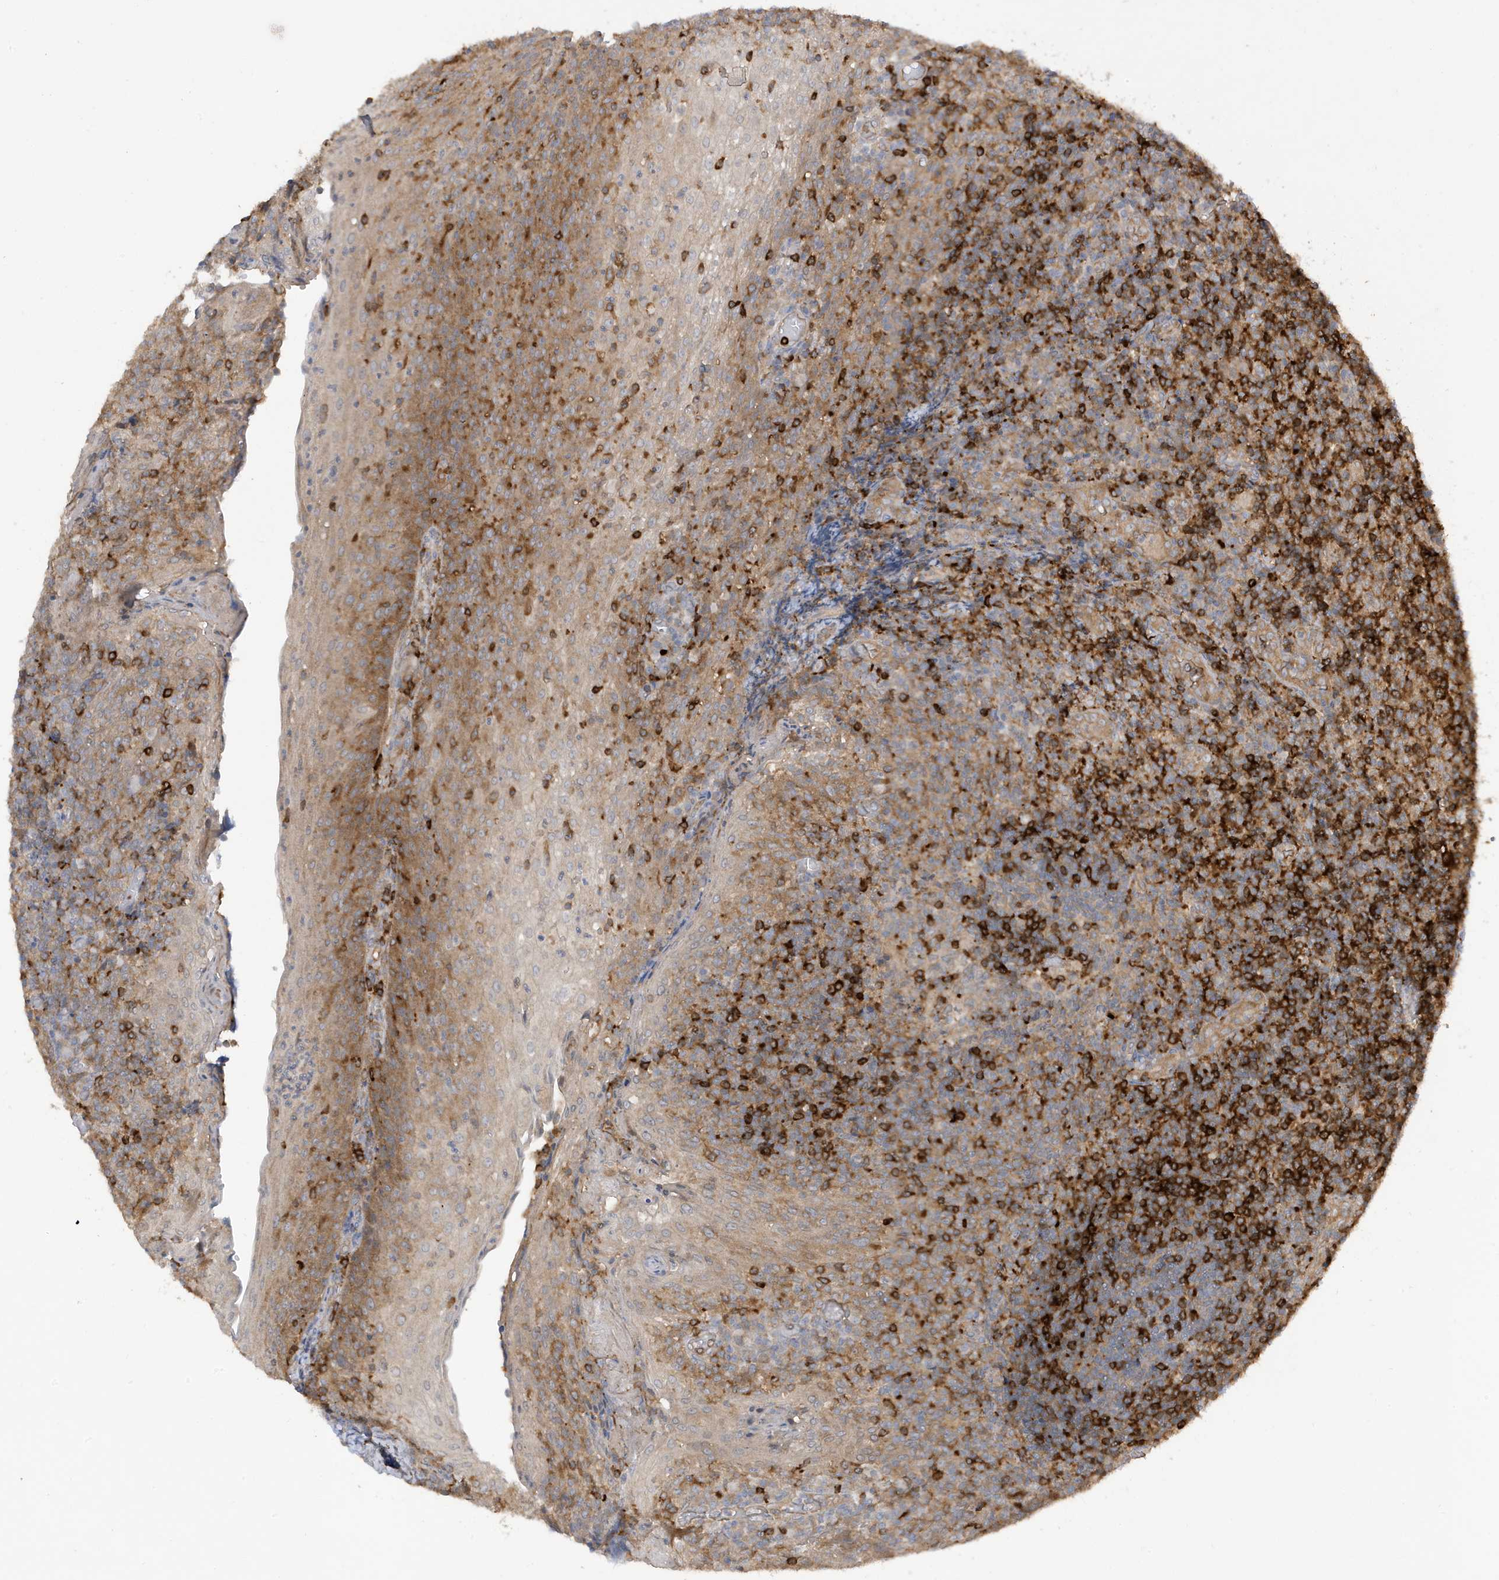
{"staining": {"intensity": "strong", "quantity": "<25%", "location": "cytoplasmic/membranous"}, "tissue": "tonsil", "cell_type": "Germinal center cells", "image_type": "normal", "snomed": [{"axis": "morphology", "description": "Normal tissue, NOS"}, {"axis": "topography", "description": "Tonsil"}], "caption": "IHC (DAB (3,3'-diaminobenzidine)) staining of benign tonsil exhibits strong cytoplasmic/membranous protein positivity in approximately <25% of germinal center cells. The protein of interest is stained brown, and the nuclei are stained in blue (DAB IHC with brightfield microscopy, high magnification).", "gene": "PHACTR2", "patient": {"sex": "female", "age": 19}}